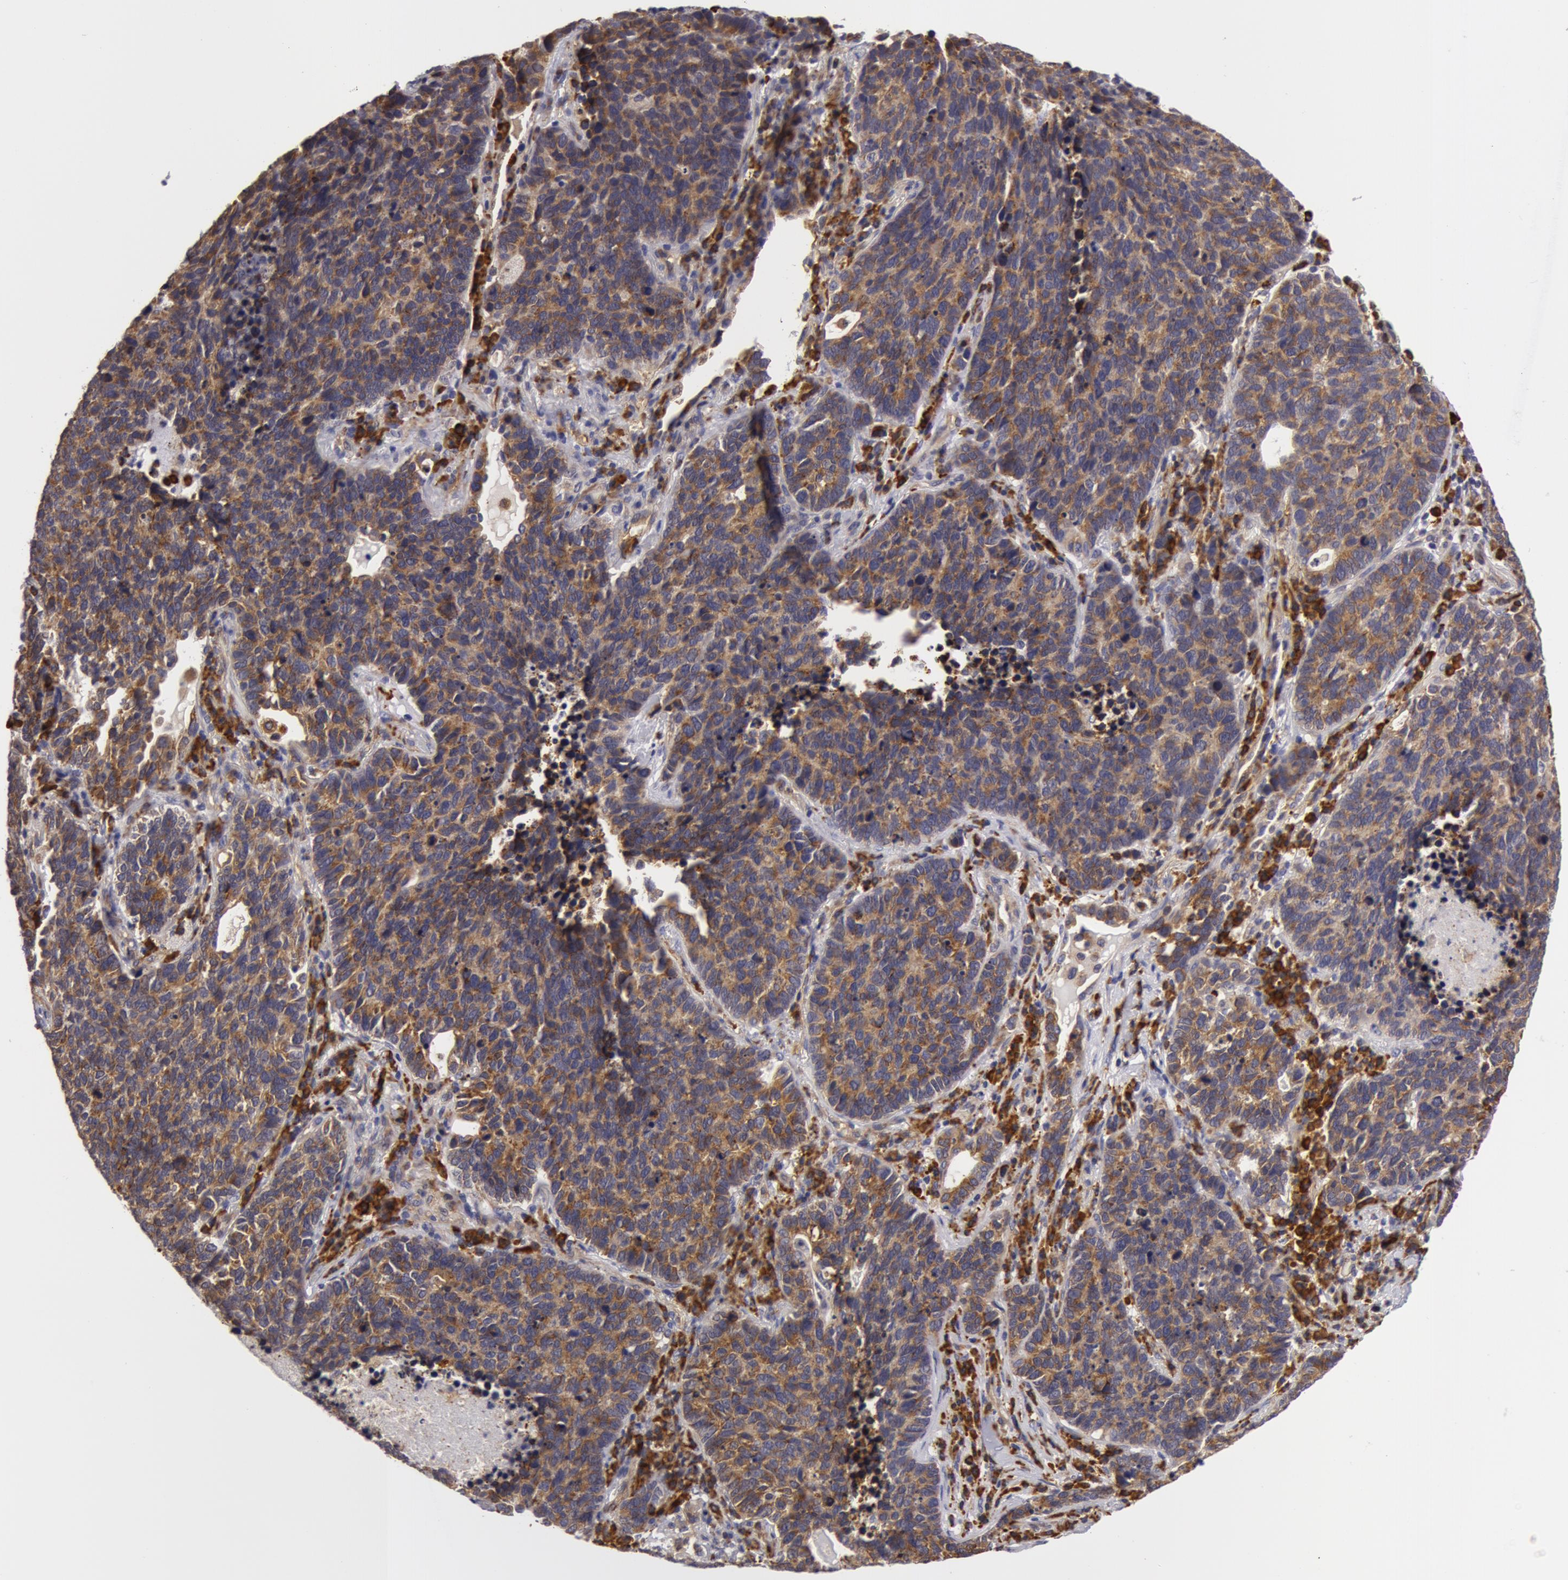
{"staining": {"intensity": "moderate", "quantity": ">75%", "location": "cytoplasmic/membranous"}, "tissue": "lung cancer", "cell_type": "Tumor cells", "image_type": "cancer", "snomed": [{"axis": "morphology", "description": "Neoplasm, malignant, NOS"}, {"axis": "topography", "description": "Lung"}], "caption": "This photomicrograph displays lung cancer stained with immunohistochemistry (IHC) to label a protein in brown. The cytoplasmic/membranous of tumor cells show moderate positivity for the protein. Nuclei are counter-stained blue.", "gene": "IL23A", "patient": {"sex": "female", "age": 75}}